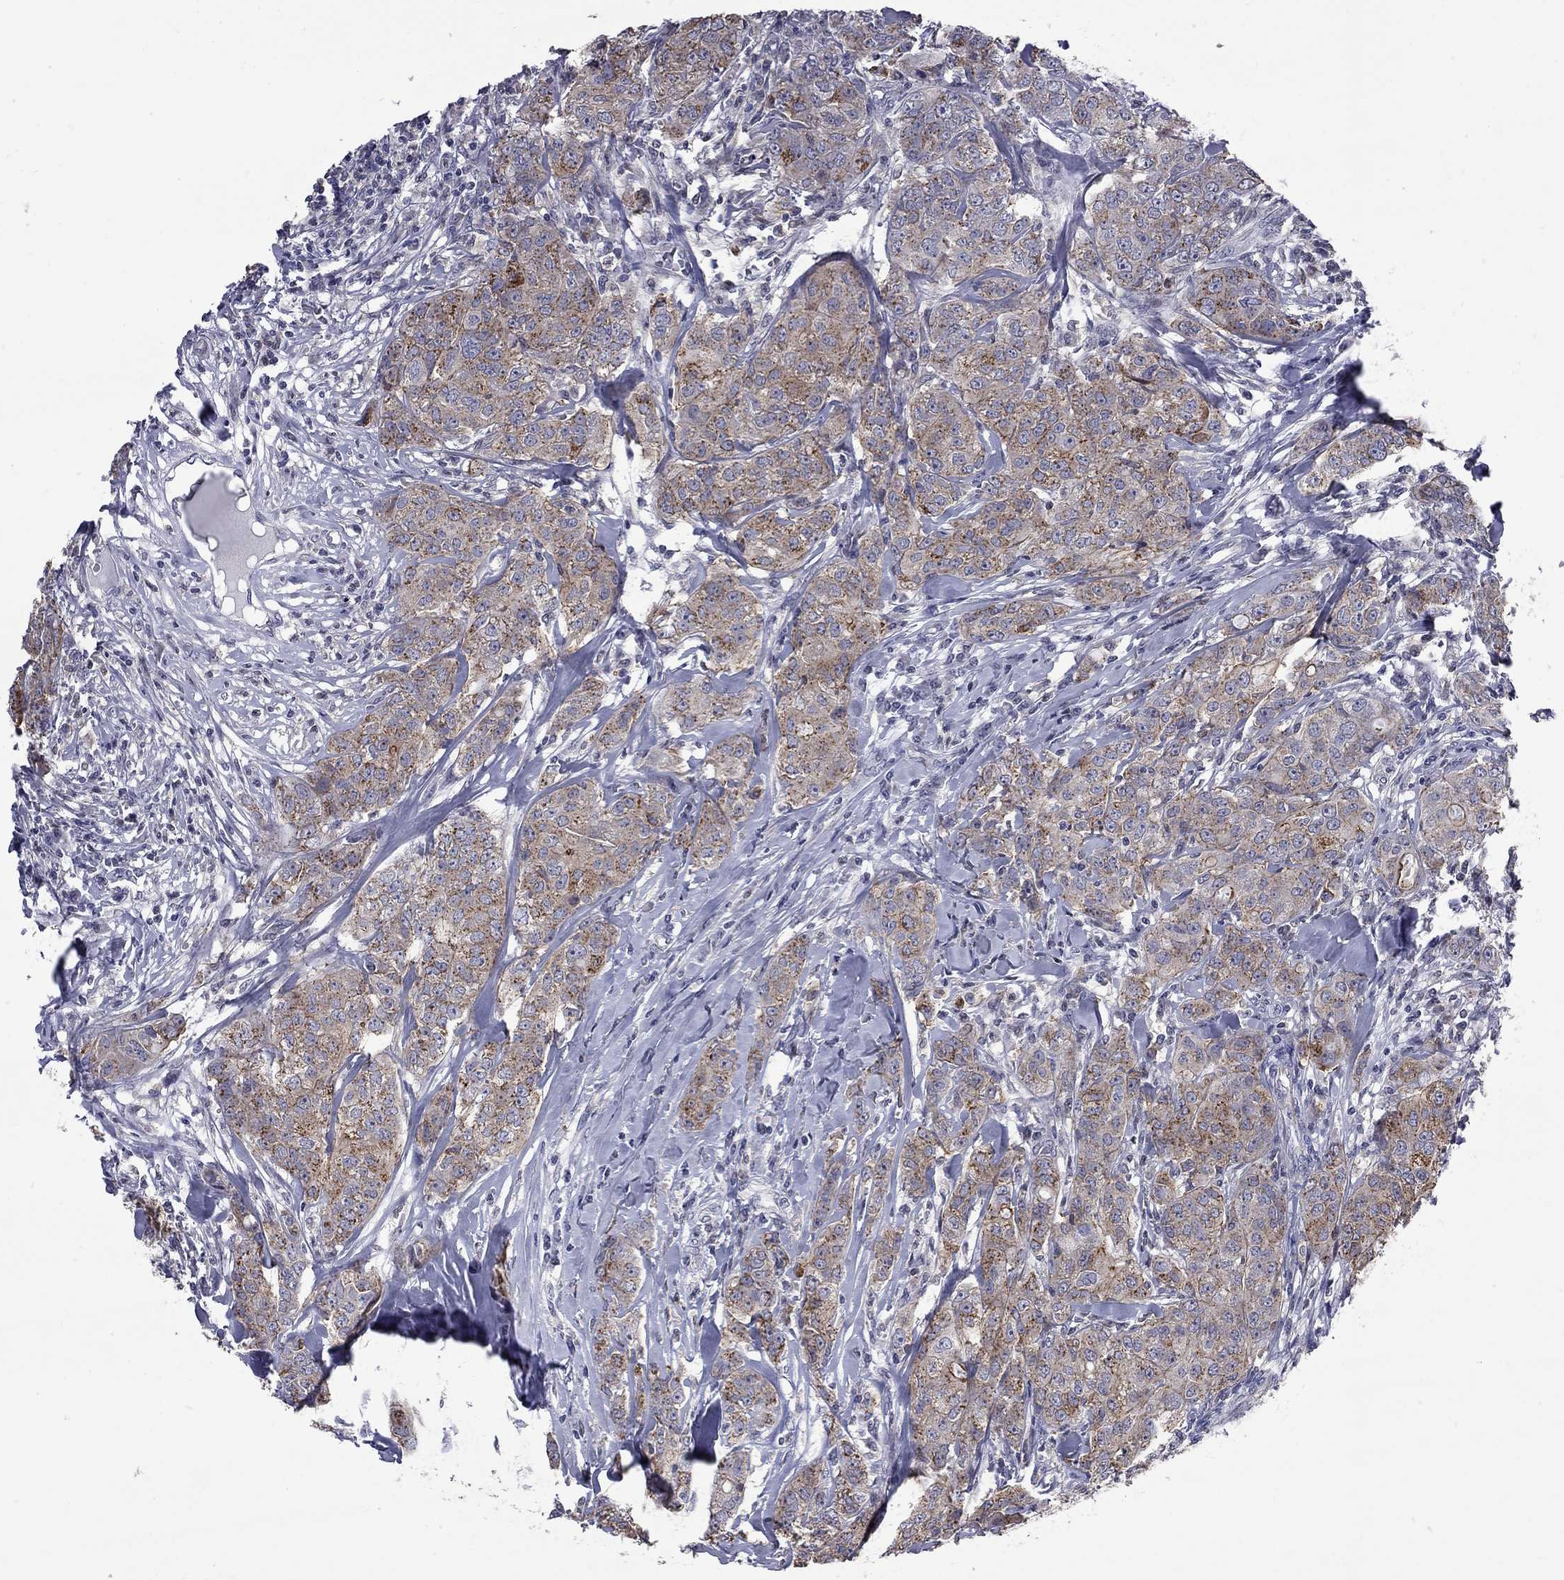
{"staining": {"intensity": "moderate", "quantity": ">75%", "location": "cytoplasmic/membranous"}, "tissue": "breast cancer", "cell_type": "Tumor cells", "image_type": "cancer", "snomed": [{"axis": "morphology", "description": "Duct carcinoma"}, {"axis": "topography", "description": "Breast"}], "caption": "IHC photomicrograph of neoplastic tissue: breast invasive ductal carcinoma stained using immunohistochemistry shows medium levels of moderate protein expression localized specifically in the cytoplasmic/membranous of tumor cells, appearing as a cytoplasmic/membranous brown color.", "gene": "HTR4", "patient": {"sex": "female", "age": 43}}